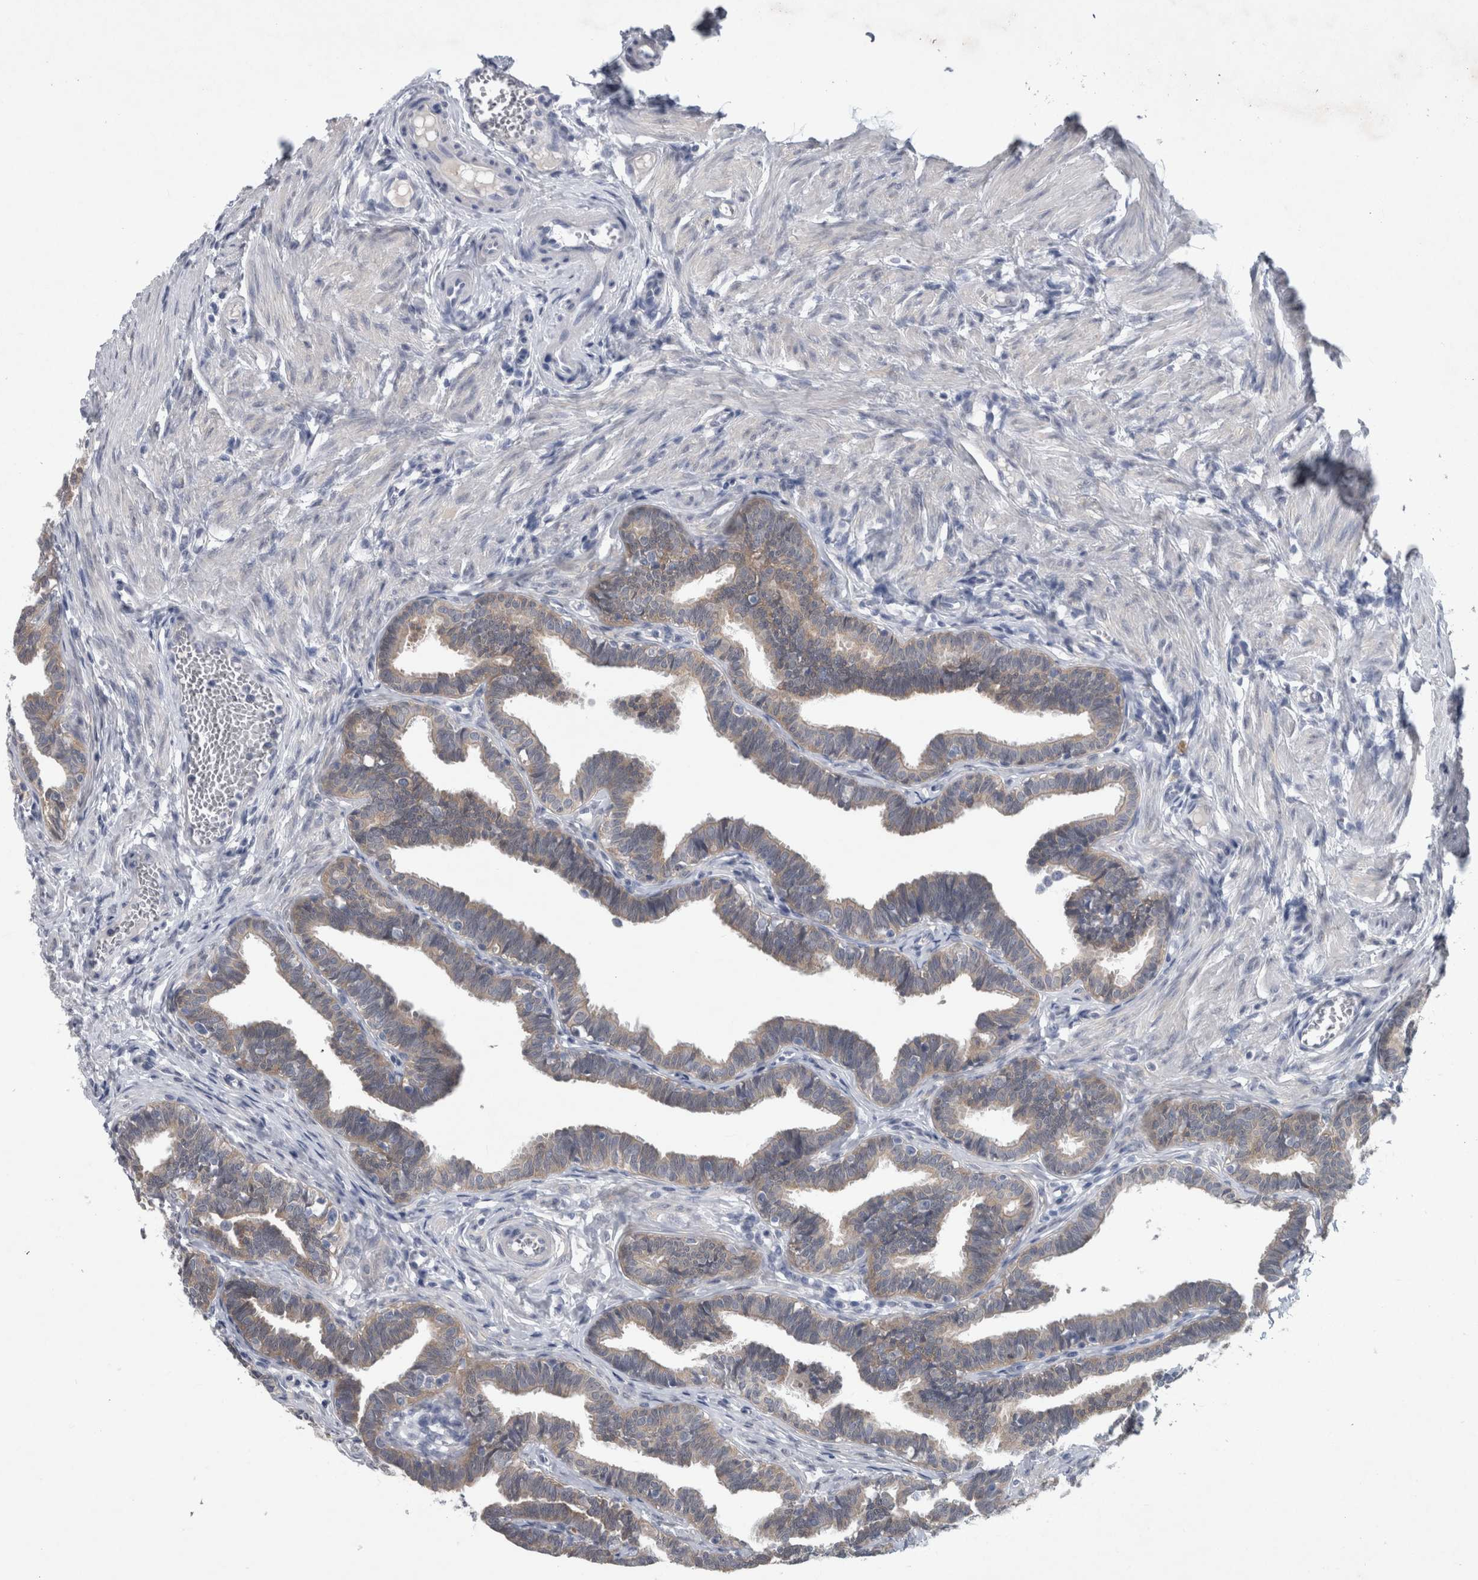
{"staining": {"intensity": "weak", "quantity": "25%-75%", "location": "cytoplasmic/membranous"}, "tissue": "fallopian tube", "cell_type": "Glandular cells", "image_type": "normal", "snomed": [{"axis": "morphology", "description": "Normal tissue, NOS"}, {"axis": "topography", "description": "Fallopian tube"}, {"axis": "topography", "description": "Ovary"}], "caption": "This histopathology image shows immunohistochemistry (IHC) staining of benign human fallopian tube, with low weak cytoplasmic/membranous positivity in approximately 25%-75% of glandular cells.", "gene": "FAM83H", "patient": {"sex": "female", "age": 23}}